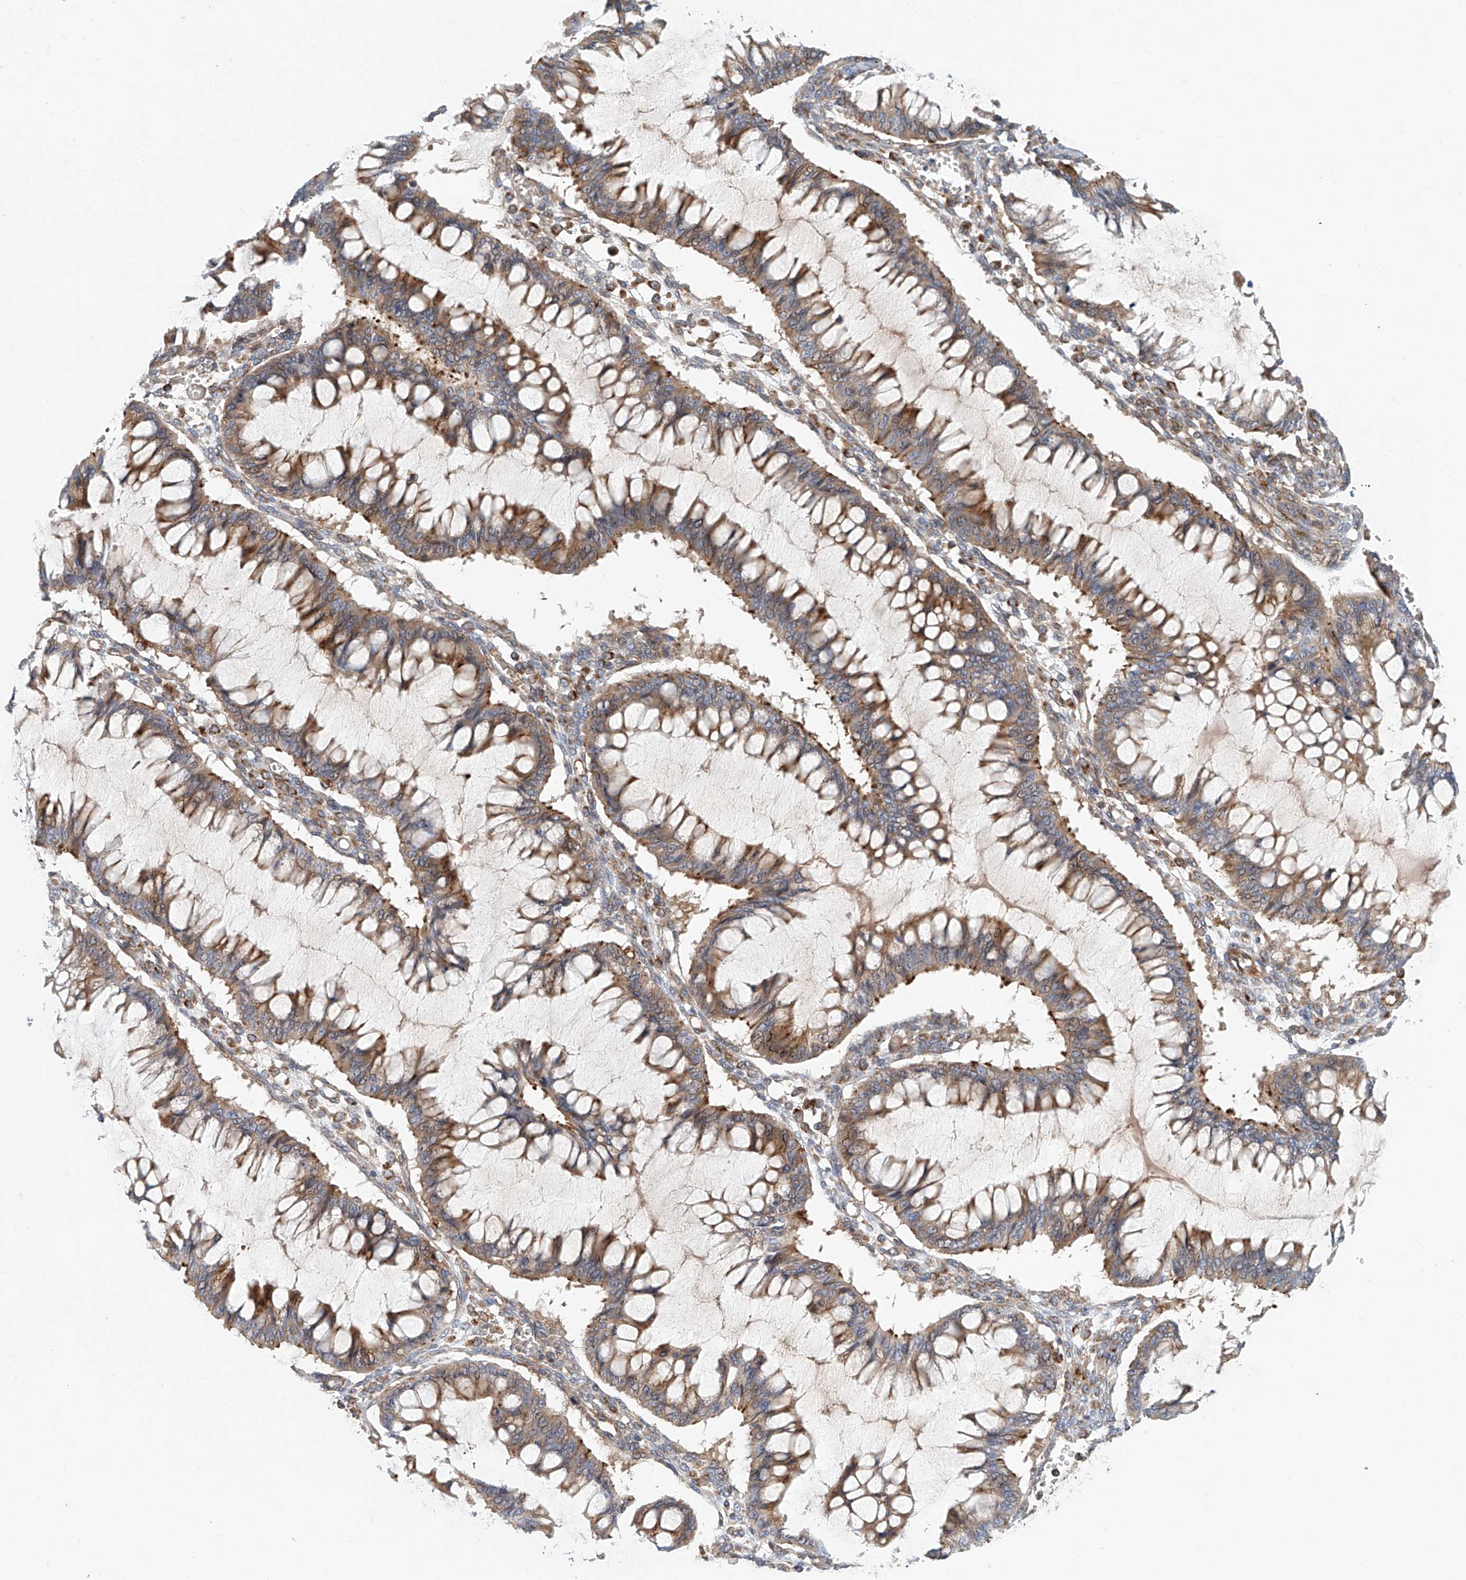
{"staining": {"intensity": "moderate", "quantity": "25%-75%", "location": "cytoplasmic/membranous"}, "tissue": "ovarian cancer", "cell_type": "Tumor cells", "image_type": "cancer", "snomed": [{"axis": "morphology", "description": "Cystadenocarcinoma, mucinous, NOS"}, {"axis": "topography", "description": "Ovary"}], "caption": "Protein staining of ovarian cancer tissue exhibits moderate cytoplasmic/membranous staining in approximately 25%-75% of tumor cells.", "gene": "HGSNAT", "patient": {"sex": "female", "age": 73}}